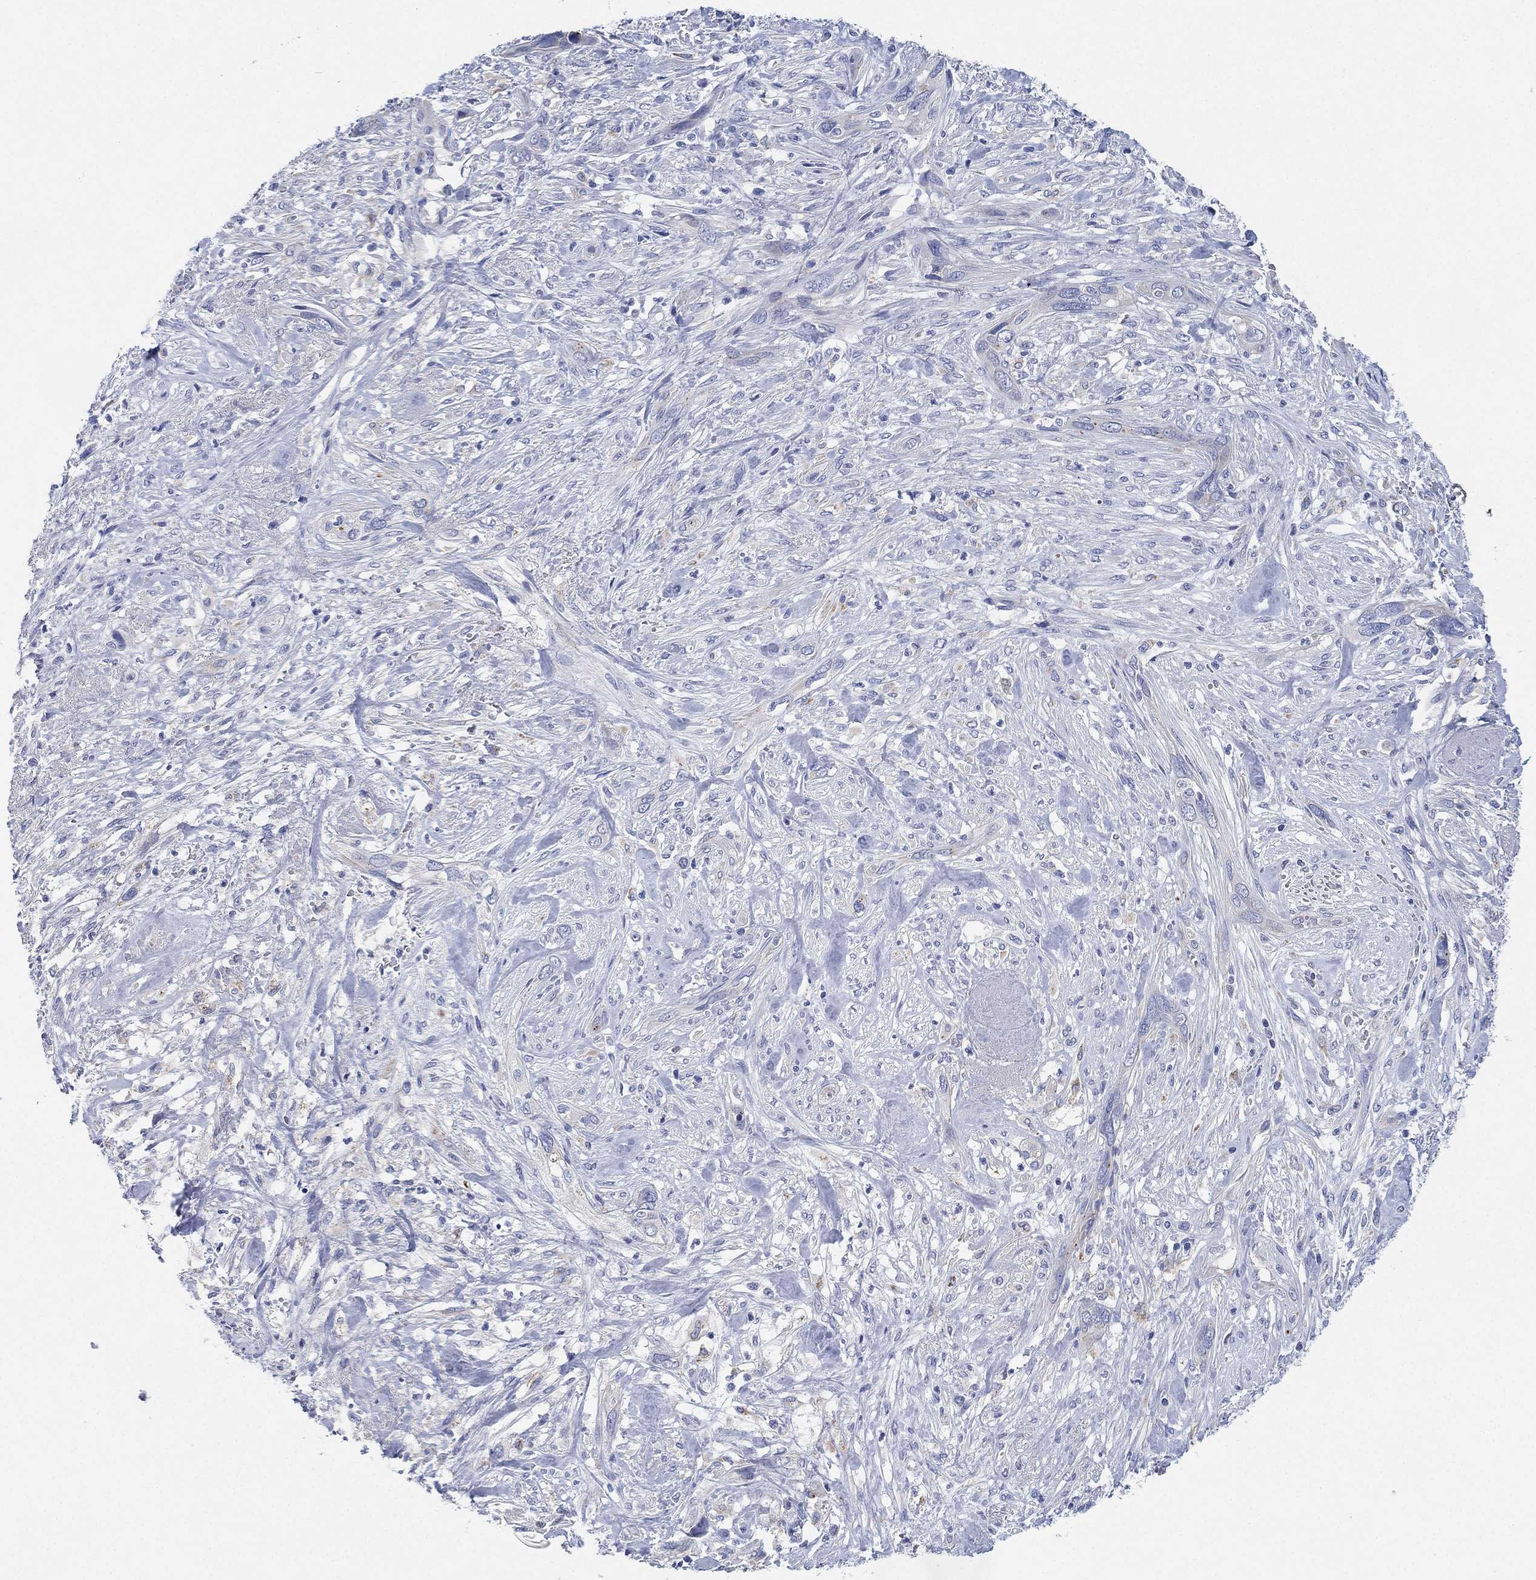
{"staining": {"intensity": "negative", "quantity": "none", "location": "none"}, "tissue": "cervical cancer", "cell_type": "Tumor cells", "image_type": "cancer", "snomed": [{"axis": "morphology", "description": "Squamous cell carcinoma, NOS"}, {"axis": "topography", "description": "Cervix"}], "caption": "Tumor cells show no significant staining in cervical cancer (squamous cell carcinoma).", "gene": "GALNS", "patient": {"sex": "female", "age": 57}}